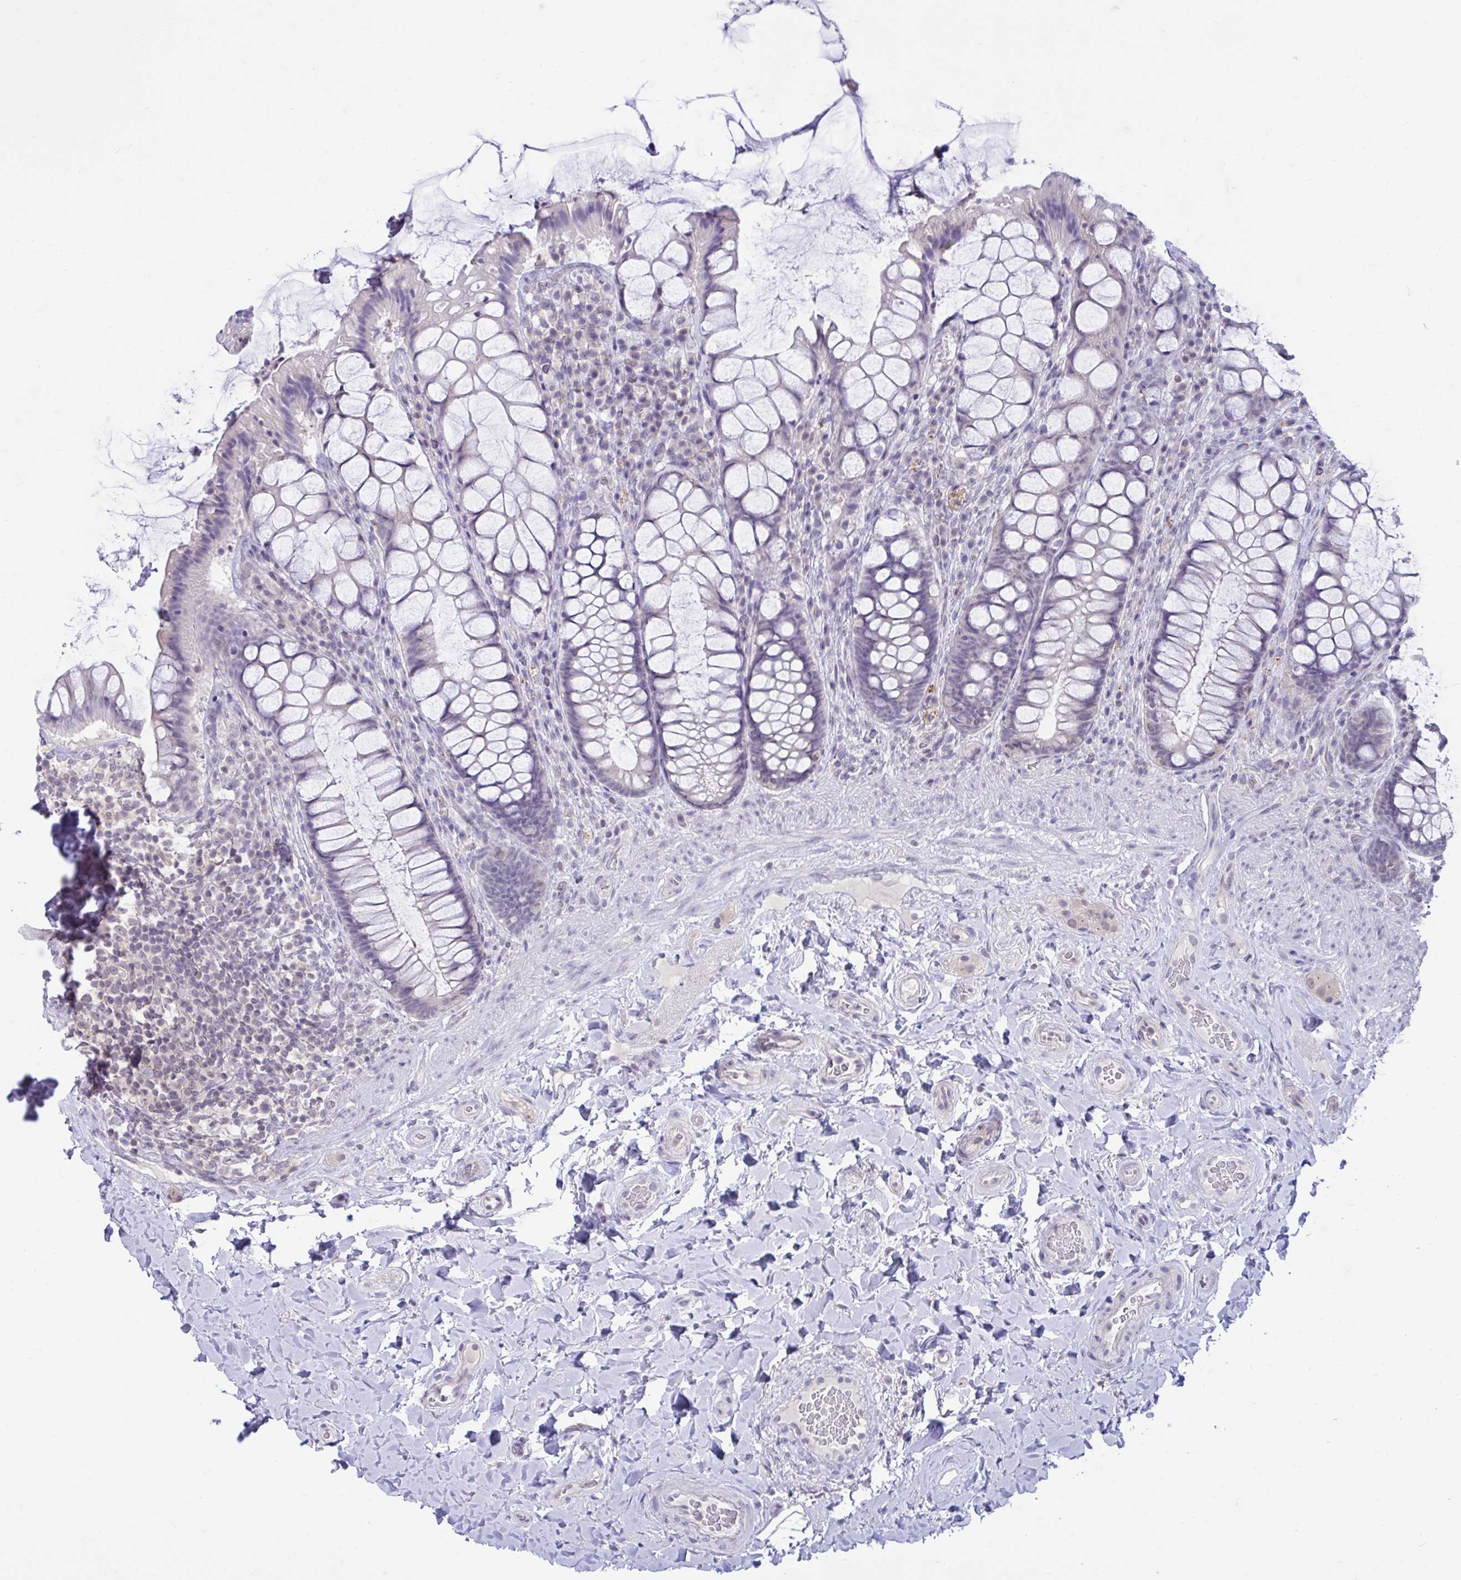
{"staining": {"intensity": "negative", "quantity": "none", "location": "none"}, "tissue": "rectum", "cell_type": "Glandular cells", "image_type": "normal", "snomed": [{"axis": "morphology", "description": "Normal tissue, NOS"}, {"axis": "topography", "description": "Rectum"}], "caption": "Immunohistochemistry image of benign rectum: rectum stained with DAB (3,3'-diaminobenzidine) displays no significant protein staining in glandular cells. (Brightfield microscopy of DAB immunohistochemistry (IHC) at high magnification).", "gene": "ARPP19", "patient": {"sex": "female", "age": 58}}